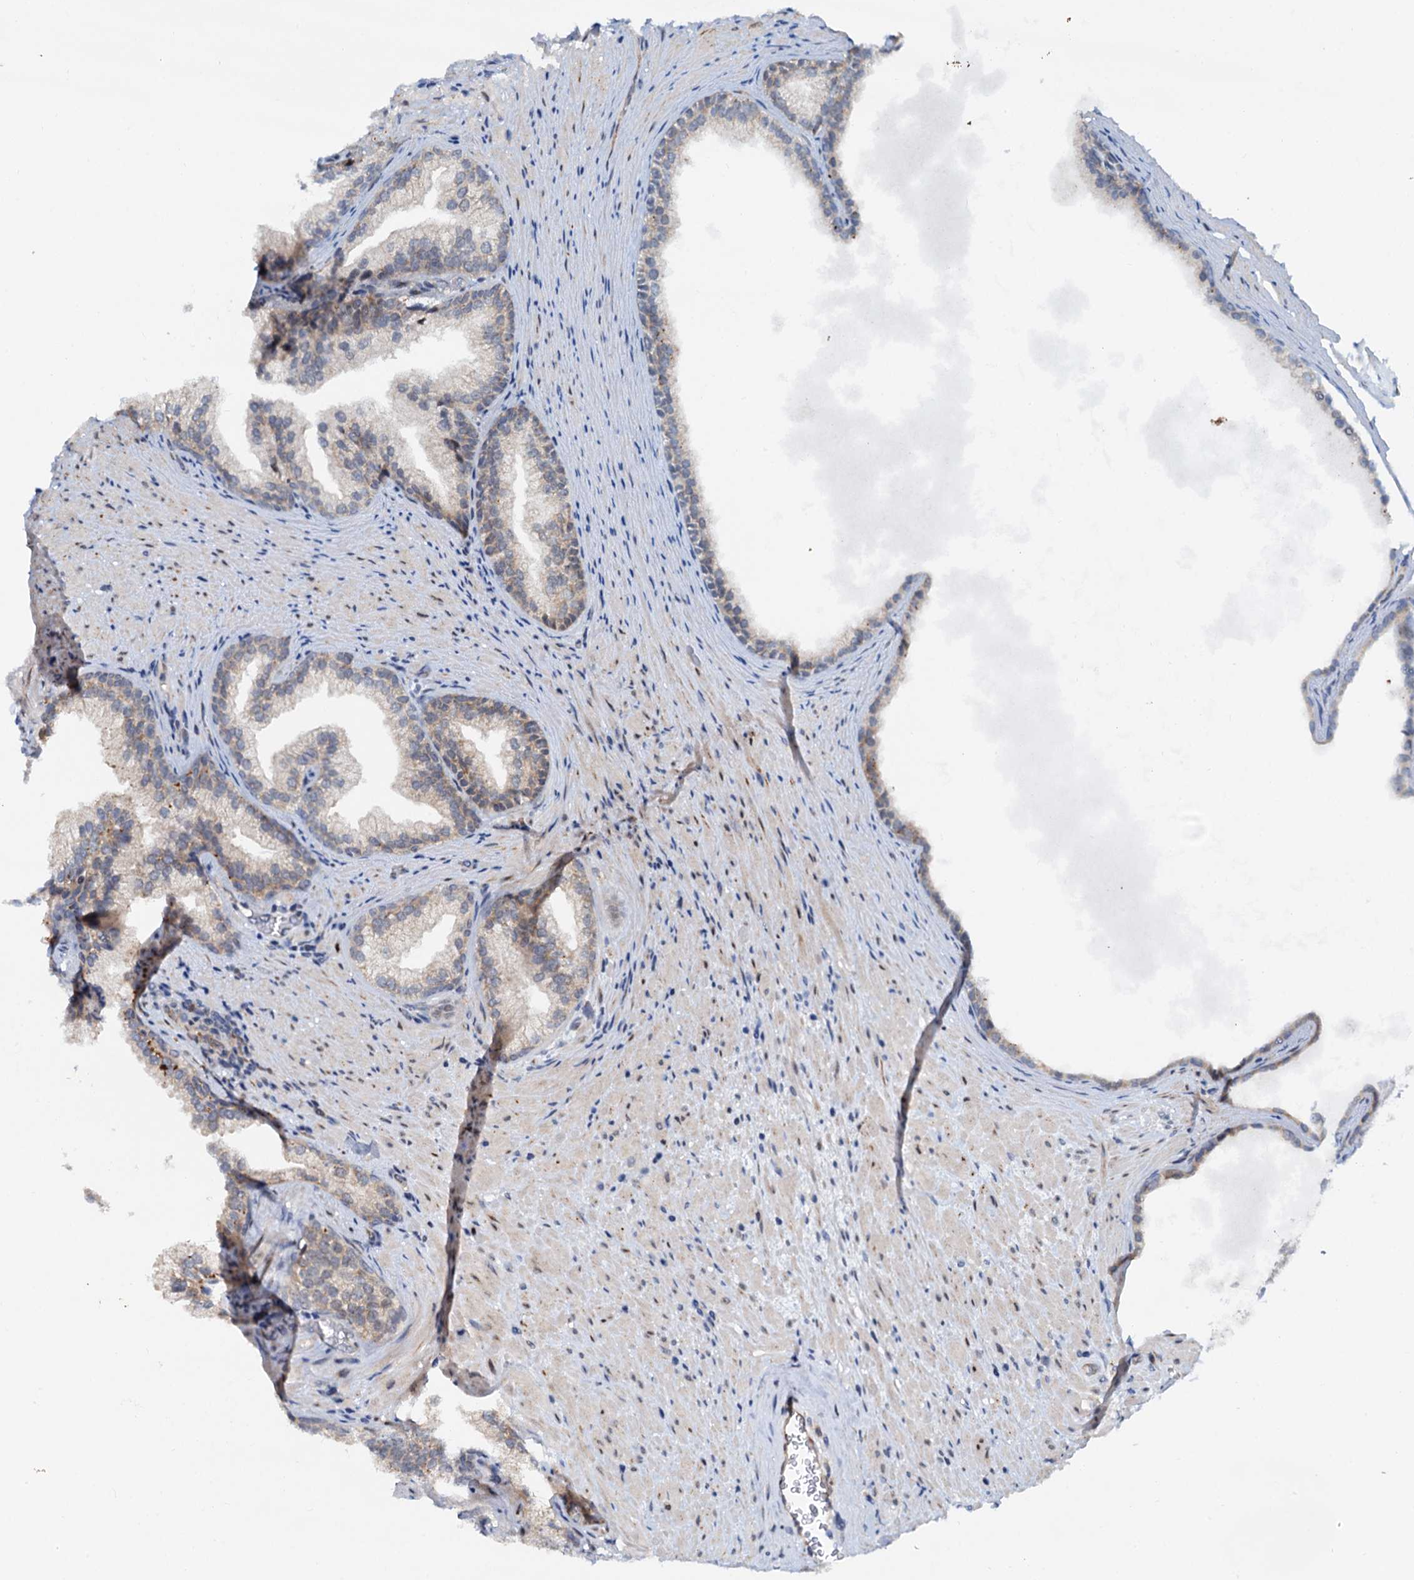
{"staining": {"intensity": "weak", "quantity": "25%-75%", "location": "cytoplasmic/membranous"}, "tissue": "prostate", "cell_type": "Glandular cells", "image_type": "normal", "snomed": [{"axis": "morphology", "description": "Normal tissue, NOS"}, {"axis": "topography", "description": "Prostate"}], "caption": "Brown immunohistochemical staining in unremarkable prostate demonstrates weak cytoplasmic/membranous staining in about 25%-75% of glandular cells. Nuclei are stained in blue.", "gene": "DNAJC21", "patient": {"sex": "male", "age": 76}}